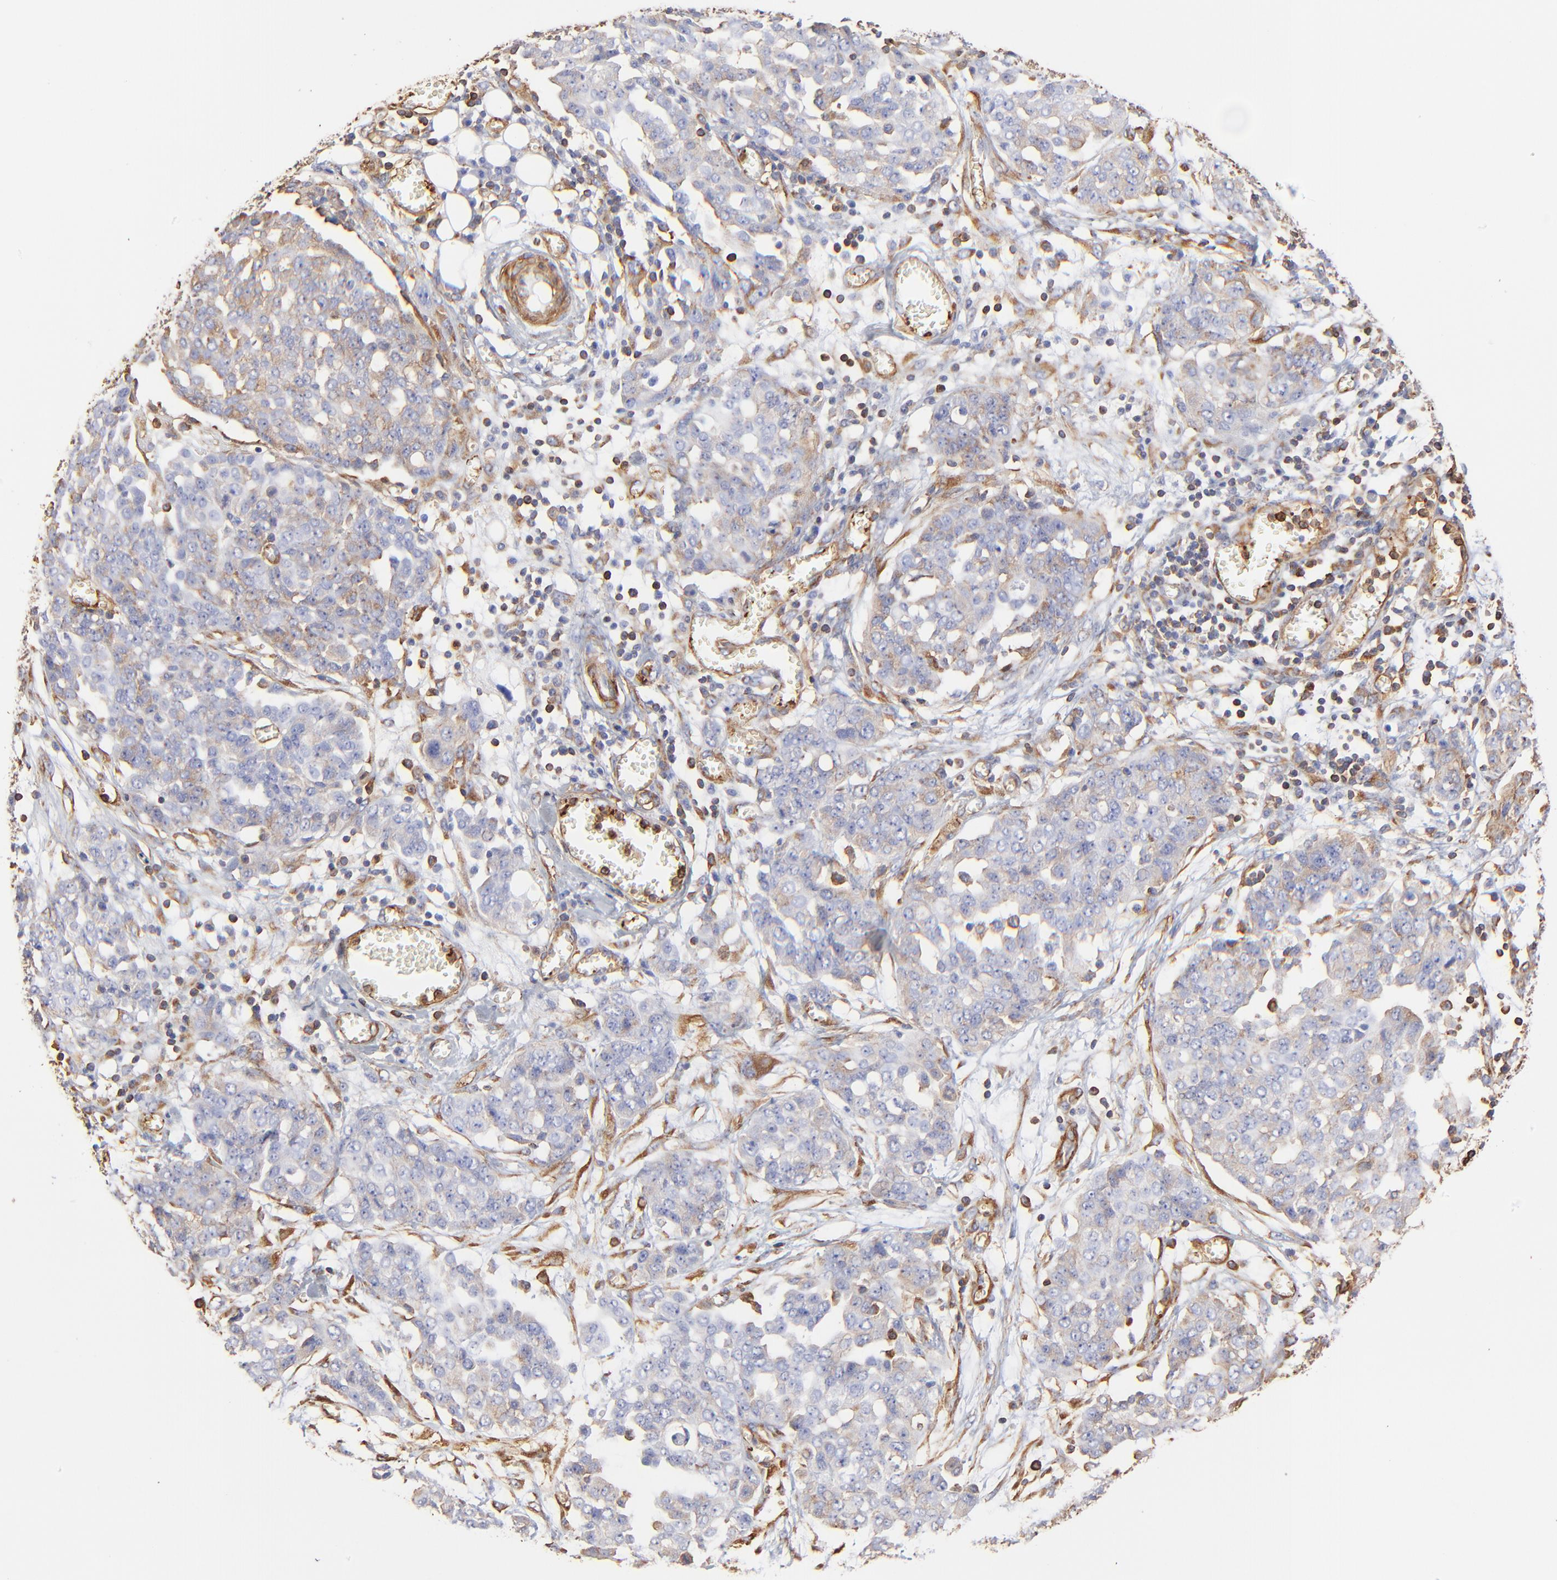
{"staining": {"intensity": "moderate", "quantity": ">75%", "location": "cytoplasmic/membranous"}, "tissue": "ovarian cancer", "cell_type": "Tumor cells", "image_type": "cancer", "snomed": [{"axis": "morphology", "description": "Cystadenocarcinoma, serous, NOS"}, {"axis": "topography", "description": "Soft tissue"}, {"axis": "topography", "description": "Ovary"}], "caption": "Immunohistochemical staining of human ovarian cancer exhibits moderate cytoplasmic/membranous protein staining in approximately >75% of tumor cells. Using DAB (brown) and hematoxylin (blue) stains, captured at high magnification using brightfield microscopy.", "gene": "FLNA", "patient": {"sex": "female", "age": 57}}